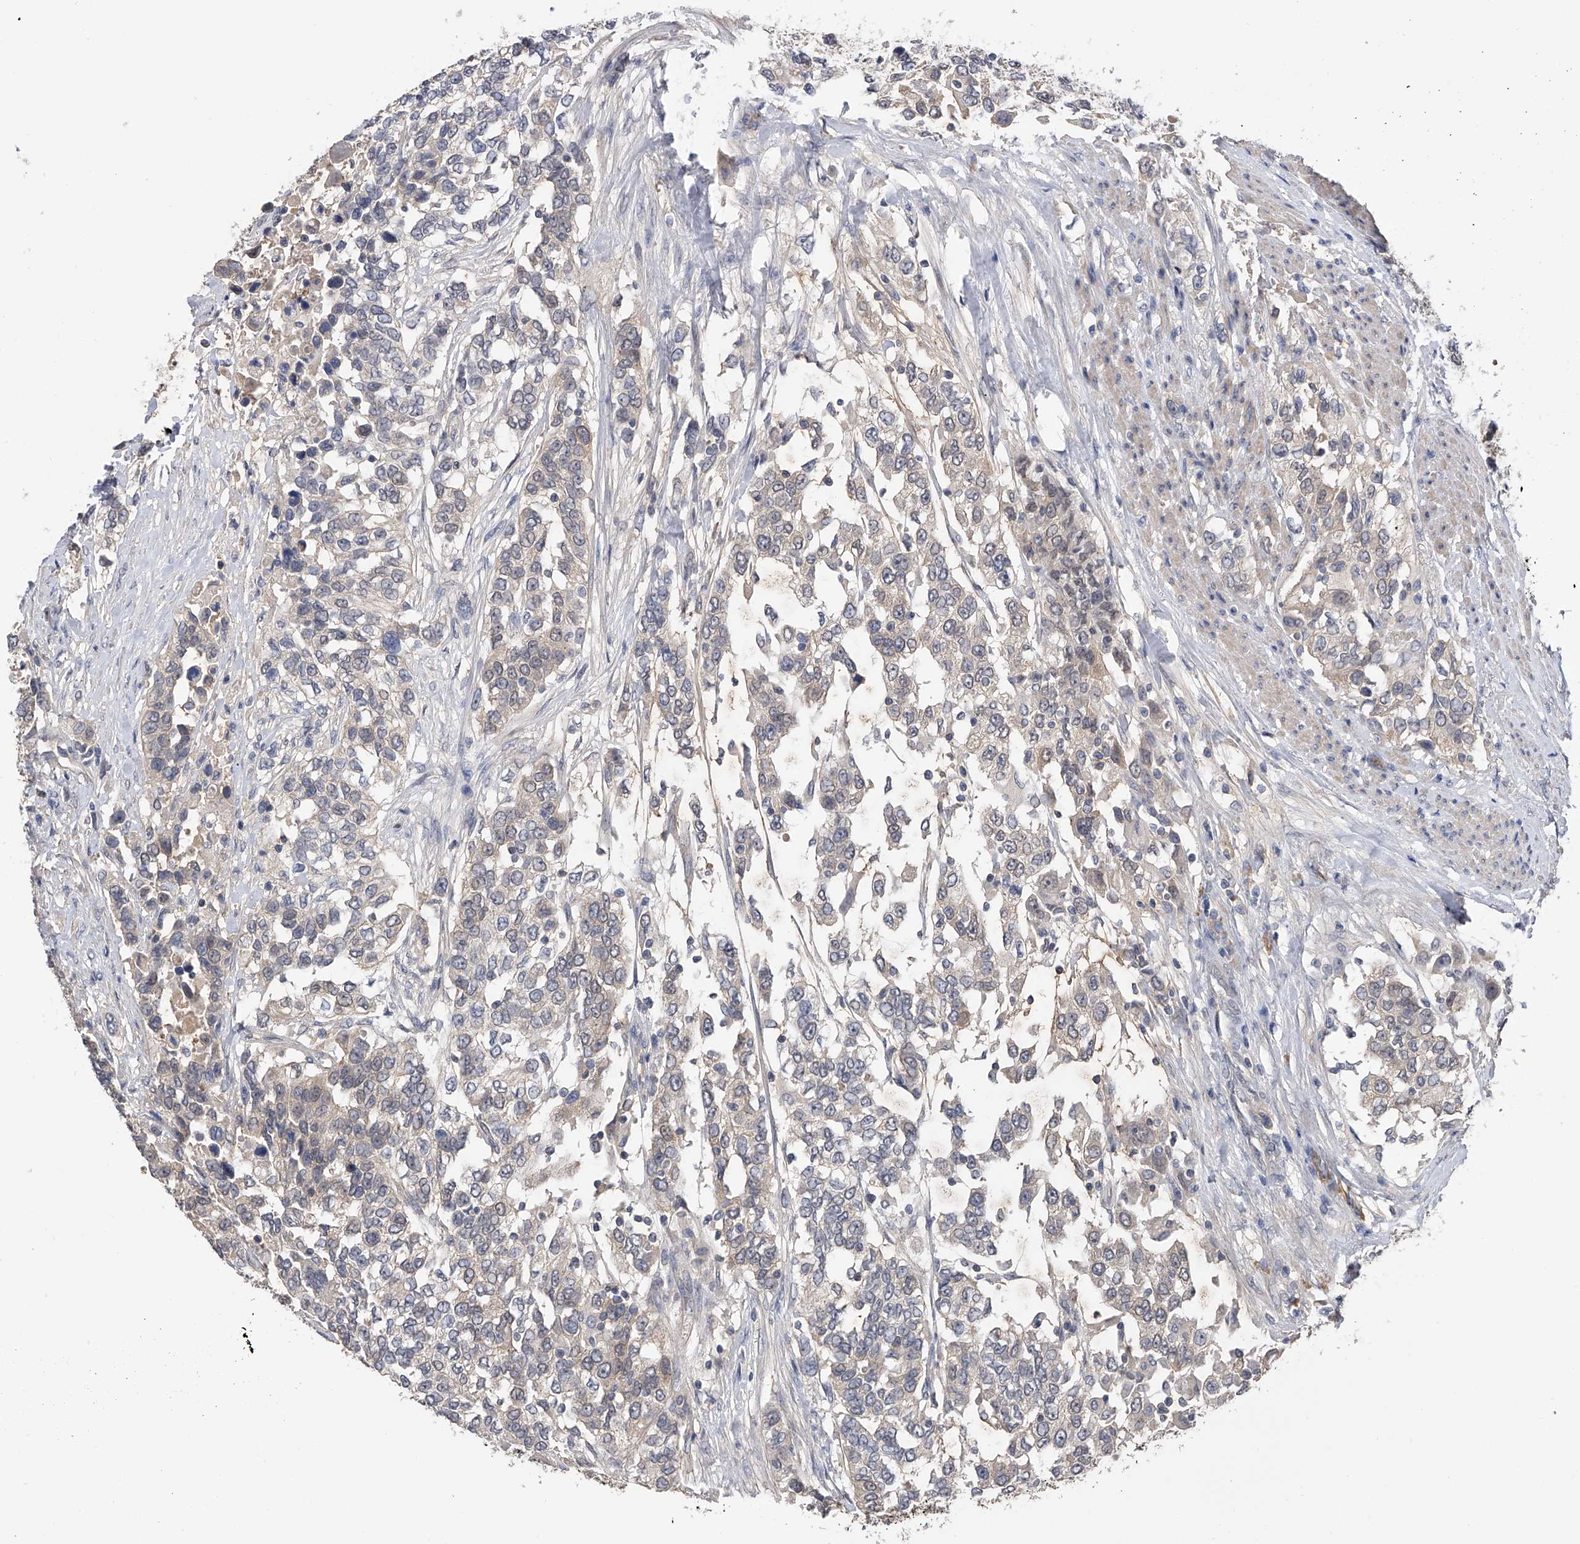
{"staining": {"intensity": "weak", "quantity": "<25%", "location": "cytoplasmic/membranous"}, "tissue": "urothelial cancer", "cell_type": "Tumor cells", "image_type": "cancer", "snomed": [{"axis": "morphology", "description": "Urothelial carcinoma, High grade"}, {"axis": "topography", "description": "Urinary bladder"}], "caption": "Human urothelial cancer stained for a protein using immunohistochemistry (IHC) demonstrates no staining in tumor cells.", "gene": "CFAP298", "patient": {"sex": "female", "age": 80}}